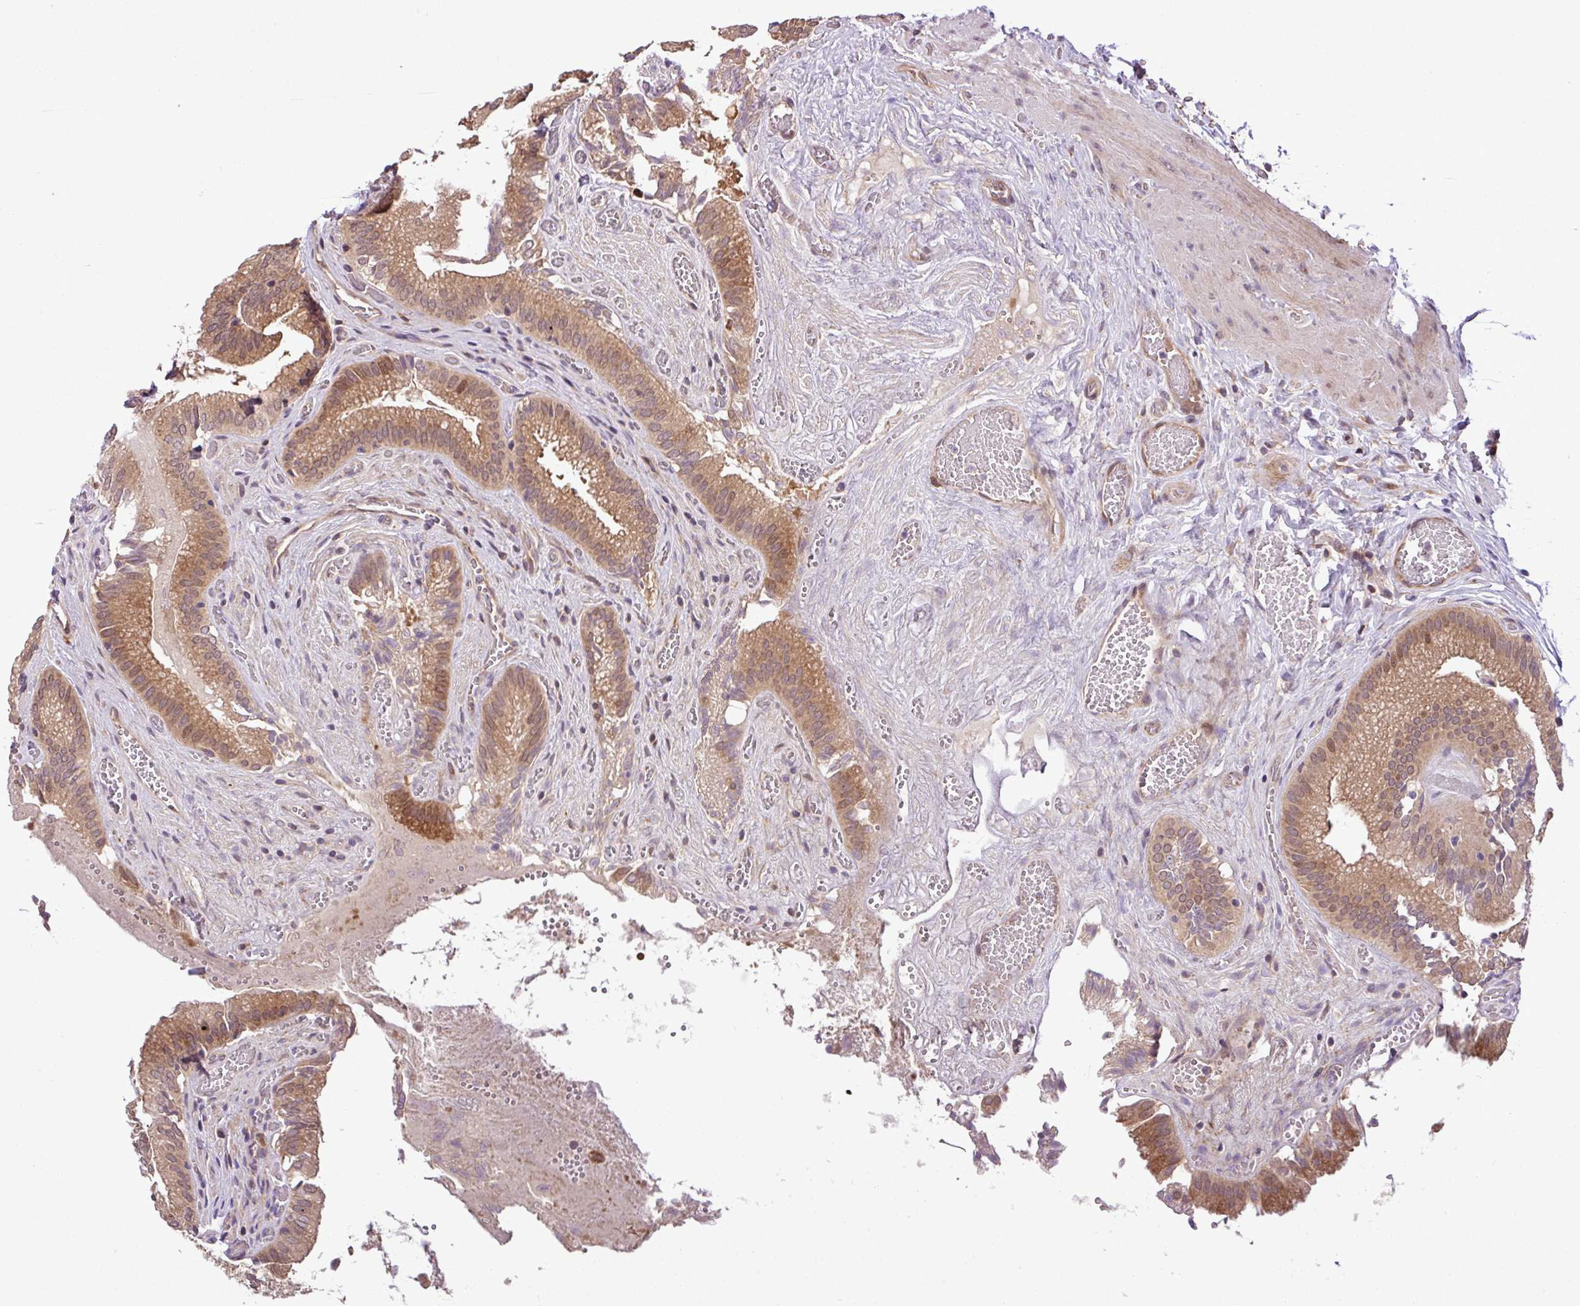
{"staining": {"intensity": "moderate", "quantity": ">75%", "location": "cytoplasmic/membranous"}, "tissue": "gallbladder", "cell_type": "Glandular cells", "image_type": "normal", "snomed": [{"axis": "morphology", "description": "Normal tissue, NOS"}, {"axis": "topography", "description": "Gallbladder"}, {"axis": "topography", "description": "Peripheral nerve tissue"}], "caption": "A histopathology image of human gallbladder stained for a protein demonstrates moderate cytoplasmic/membranous brown staining in glandular cells. (DAB (3,3'-diaminobenzidine) IHC, brown staining for protein, blue staining for nuclei).", "gene": "DLGAP4", "patient": {"sex": "male", "age": 17}}